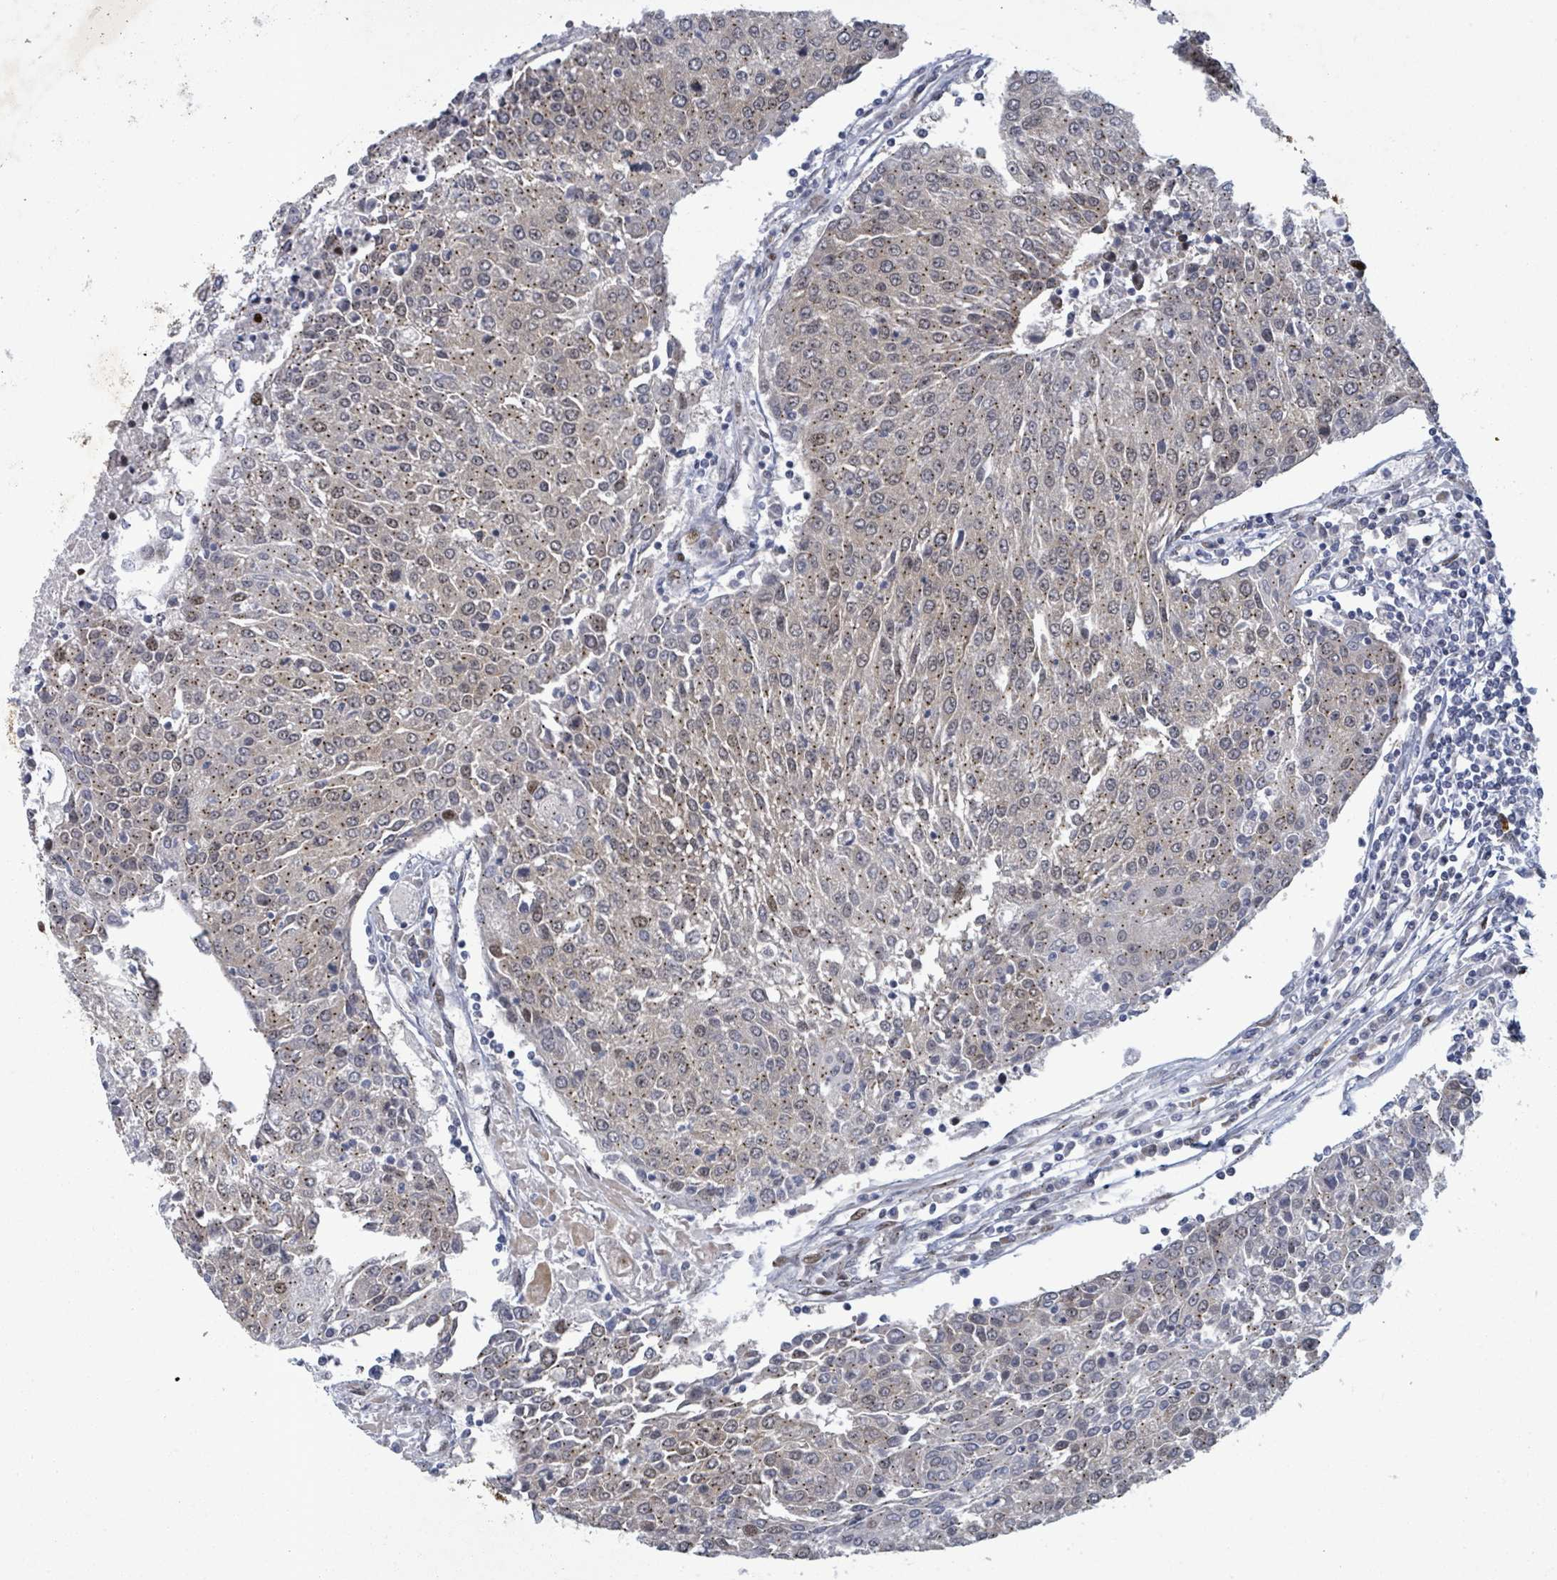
{"staining": {"intensity": "moderate", "quantity": ">75%", "location": "cytoplasmic/membranous"}, "tissue": "urothelial cancer", "cell_type": "Tumor cells", "image_type": "cancer", "snomed": [{"axis": "morphology", "description": "Urothelial carcinoma, High grade"}, {"axis": "topography", "description": "Urinary bladder"}], "caption": "Urothelial carcinoma (high-grade) stained with a protein marker demonstrates moderate staining in tumor cells.", "gene": "TUSC1", "patient": {"sex": "female", "age": 85}}